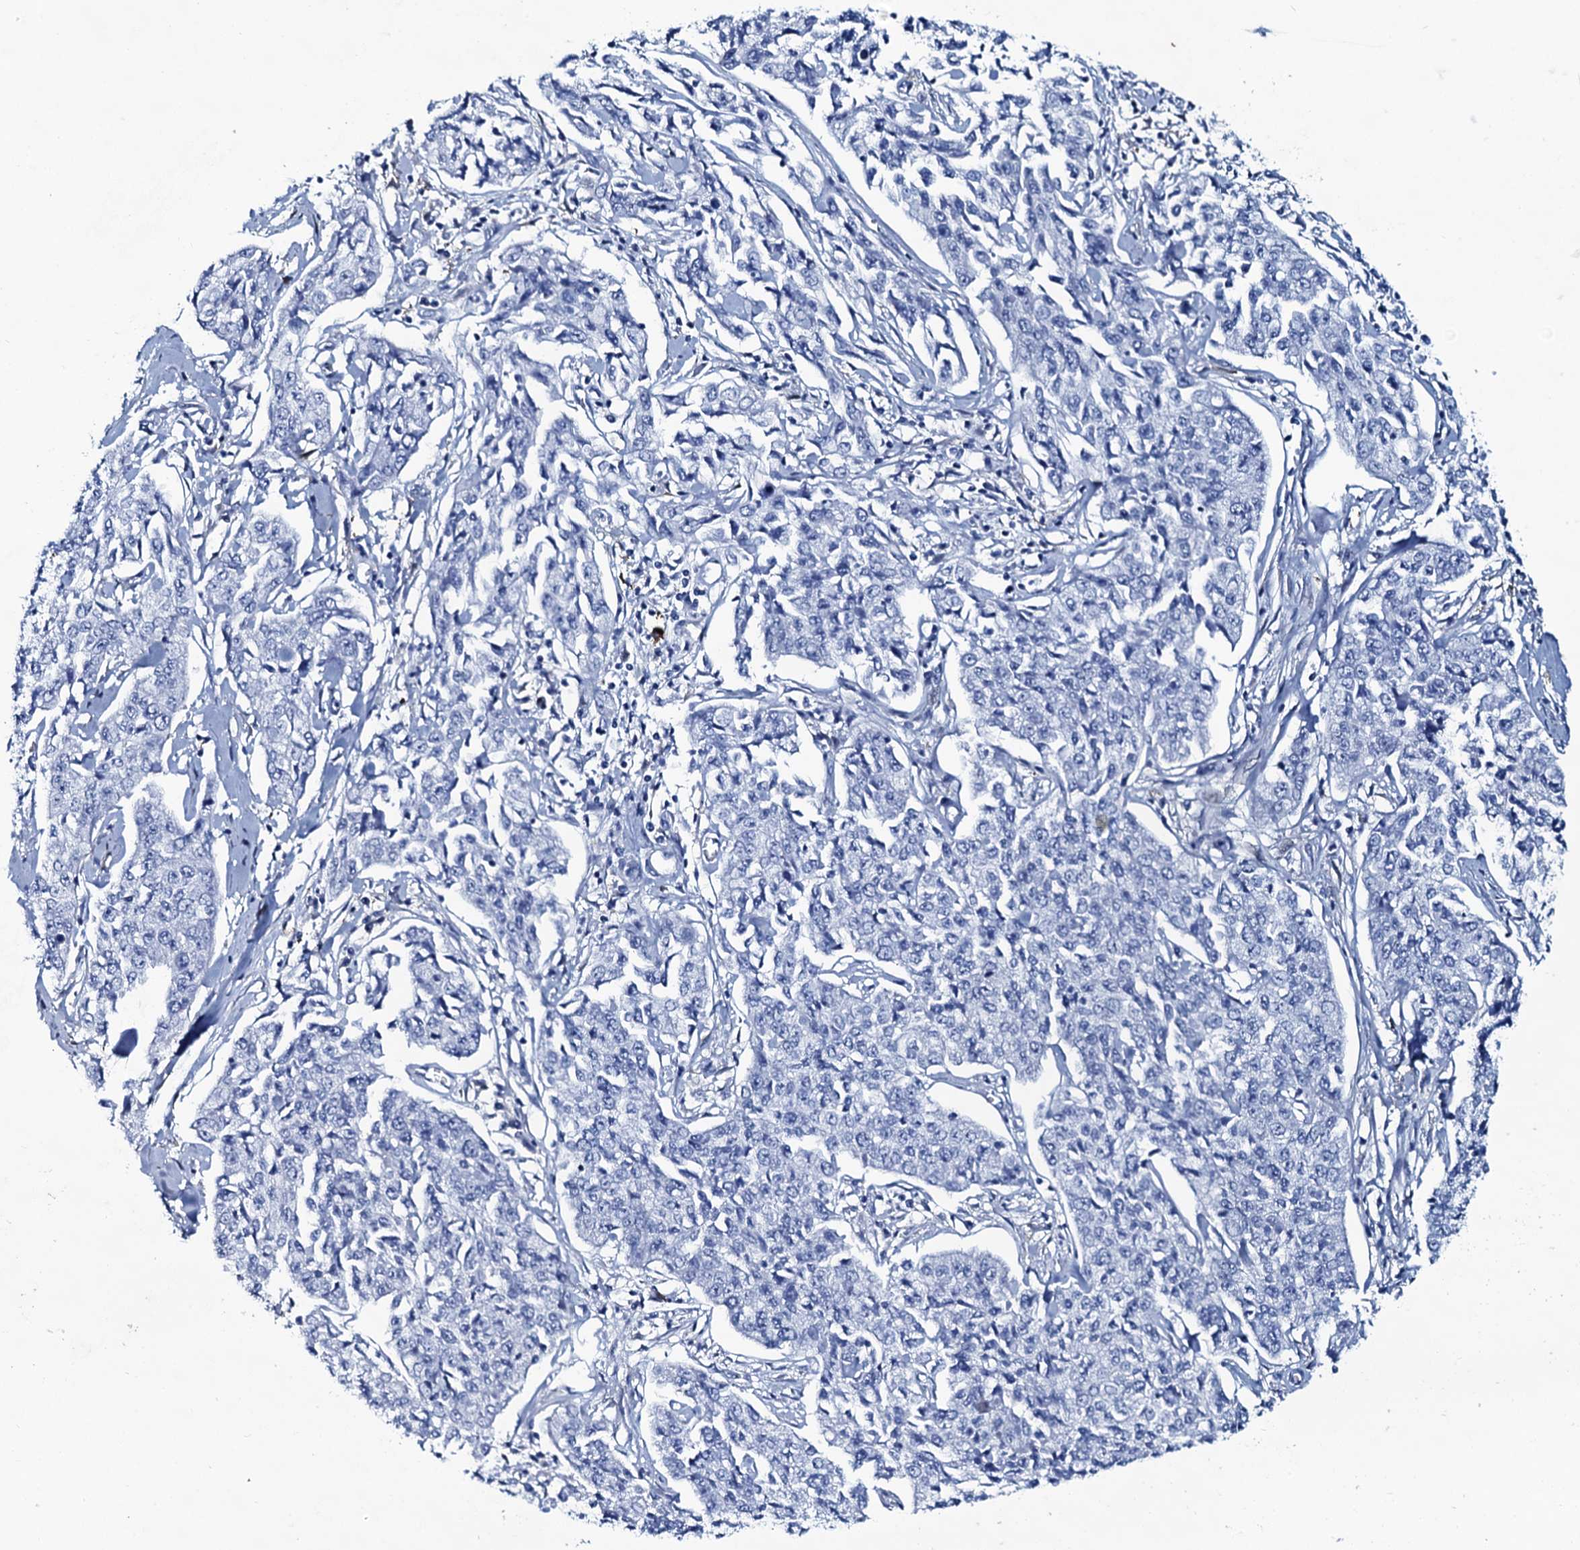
{"staining": {"intensity": "negative", "quantity": "none", "location": "none"}, "tissue": "cervical cancer", "cell_type": "Tumor cells", "image_type": "cancer", "snomed": [{"axis": "morphology", "description": "Squamous cell carcinoma, NOS"}, {"axis": "topography", "description": "Cervix"}], "caption": "DAB (3,3'-diaminobenzidine) immunohistochemical staining of cervical cancer displays no significant positivity in tumor cells.", "gene": "SLC4A7", "patient": {"sex": "female", "age": 35}}